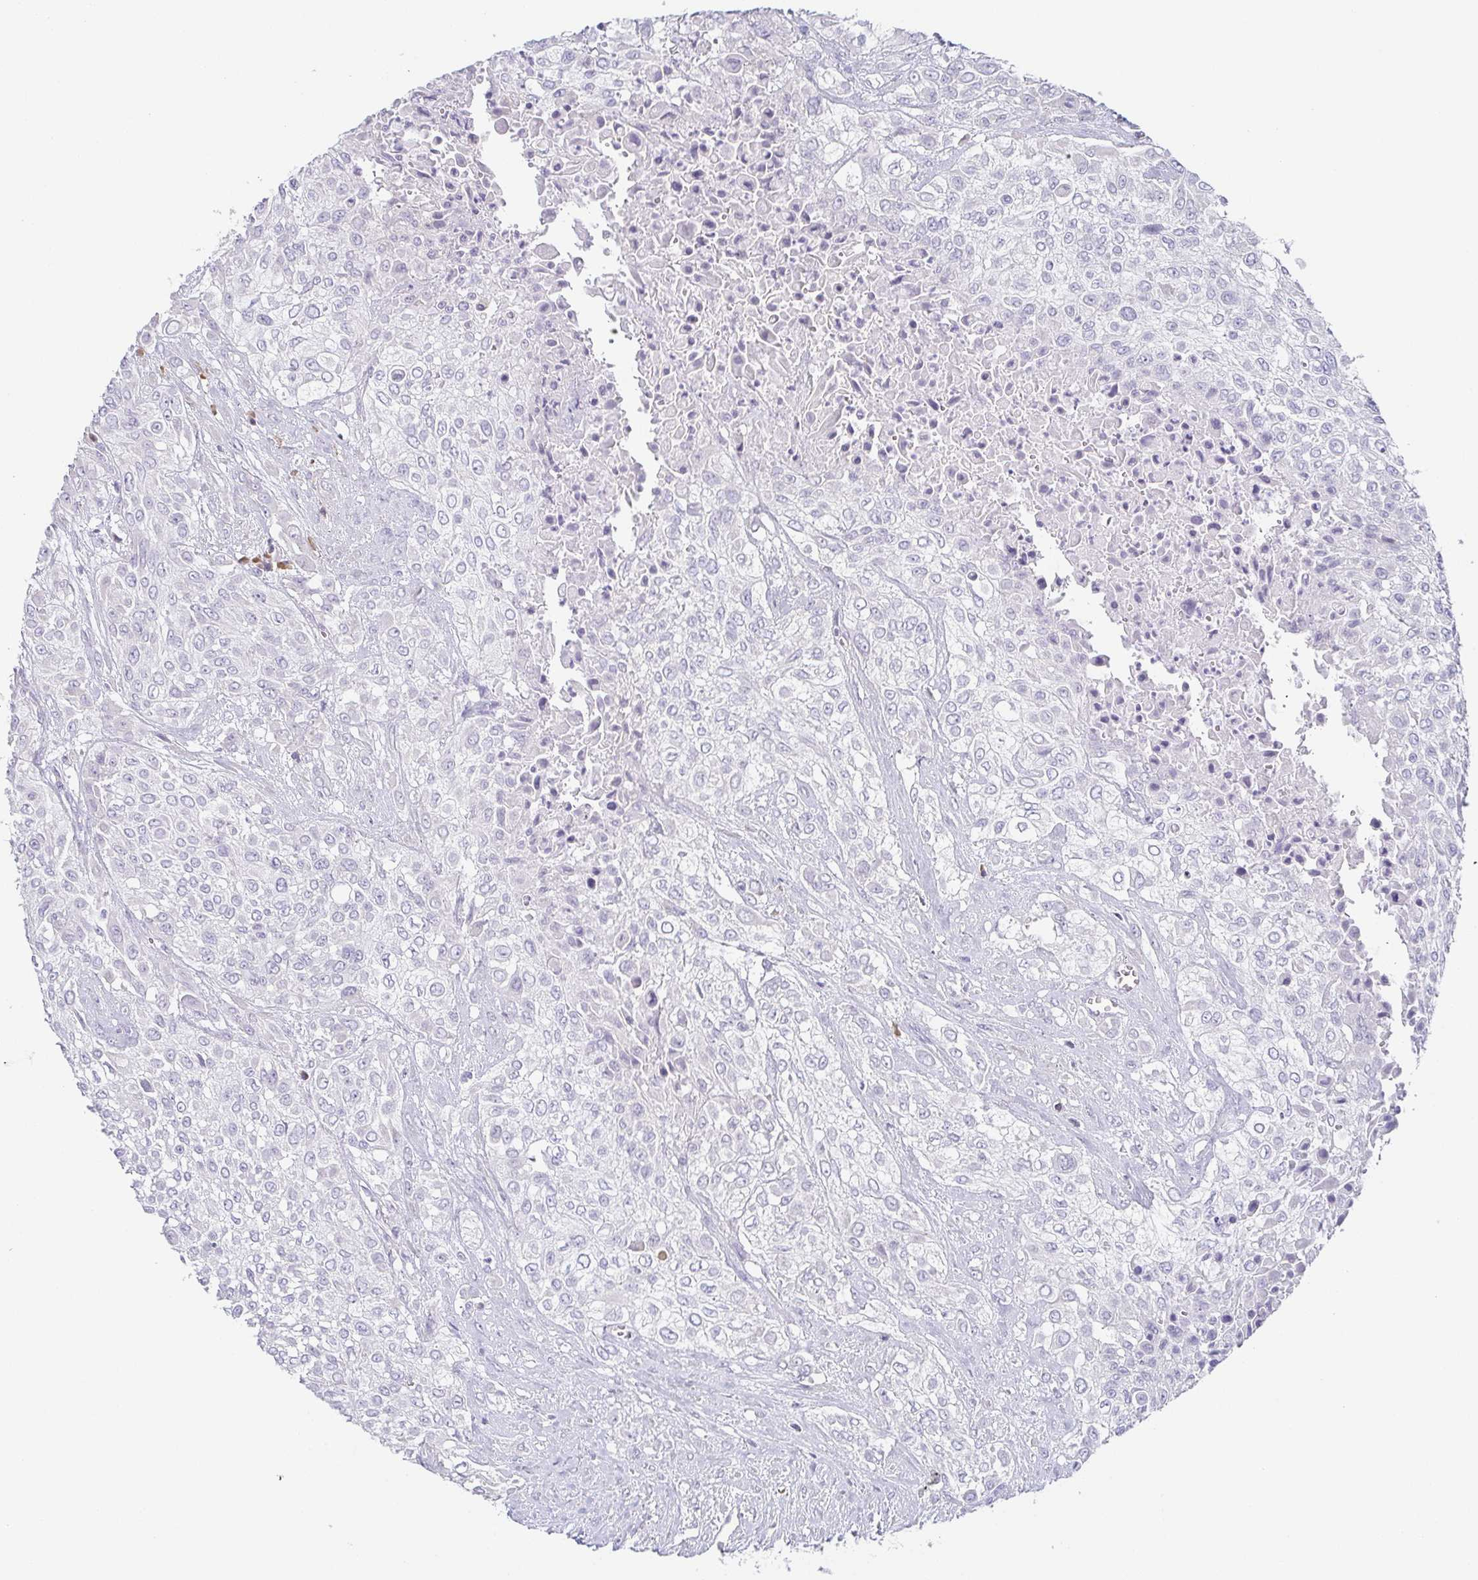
{"staining": {"intensity": "negative", "quantity": "none", "location": "none"}, "tissue": "urothelial cancer", "cell_type": "Tumor cells", "image_type": "cancer", "snomed": [{"axis": "morphology", "description": "Urothelial carcinoma, High grade"}, {"axis": "topography", "description": "Urinary bladder"}], "caption": "A photomicrograph of urothelial cancer stained for a protein demonstrates no brown staining in tumor cells.", "gene": "PRR27", "patient": {"sex": "male", "age": 57}}